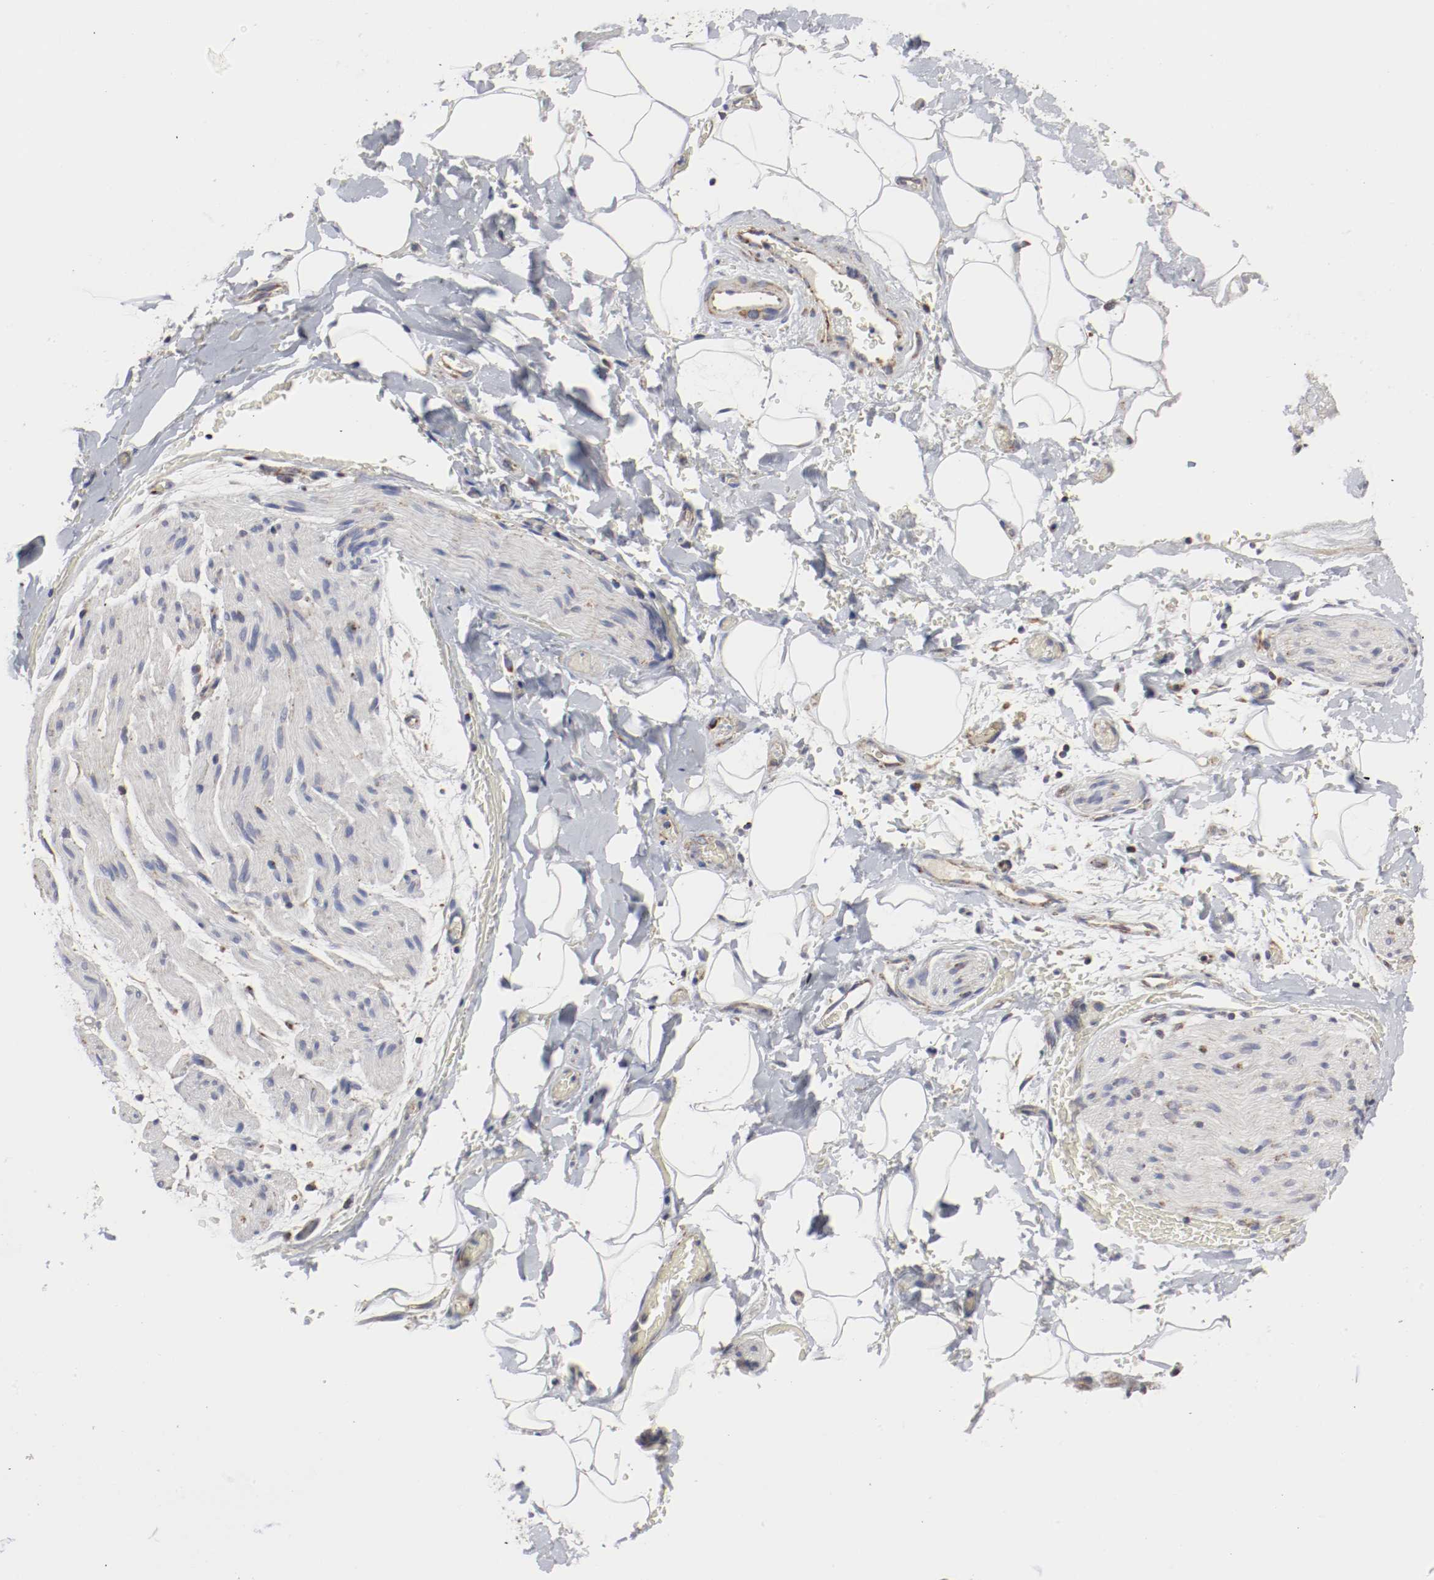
{"staining": {"intensity": "weak", "quantity": "25%-75%", "location": "cytoplasmic/membranous"}, "tissue": "adipose tissue", "cell_type": "Adipocytes", "image_type": "normal", "snomed": [{"axis": "morphology", "description": "Normal tissue, NOS"}, {"axis": "morphology", "description": "Cholangiocarcinoma"}, {"axis": "topography", "description": "Liver"}, {"axis": "topography", "description": "Peripheral nerve tissue"}], "caption": "DAB immunohistochemical staining of benign human adipose tissue displays weak cytoplasmic/membranous protein staining in approximately 25%-75% of adipocytes. The staining was performed using DAB, with brown indicating positive protein expression. Nuclei are stained blue with hematoxylin.", "gene": "AFG3L2", "patient": {"sex": "male", "age": 50}}